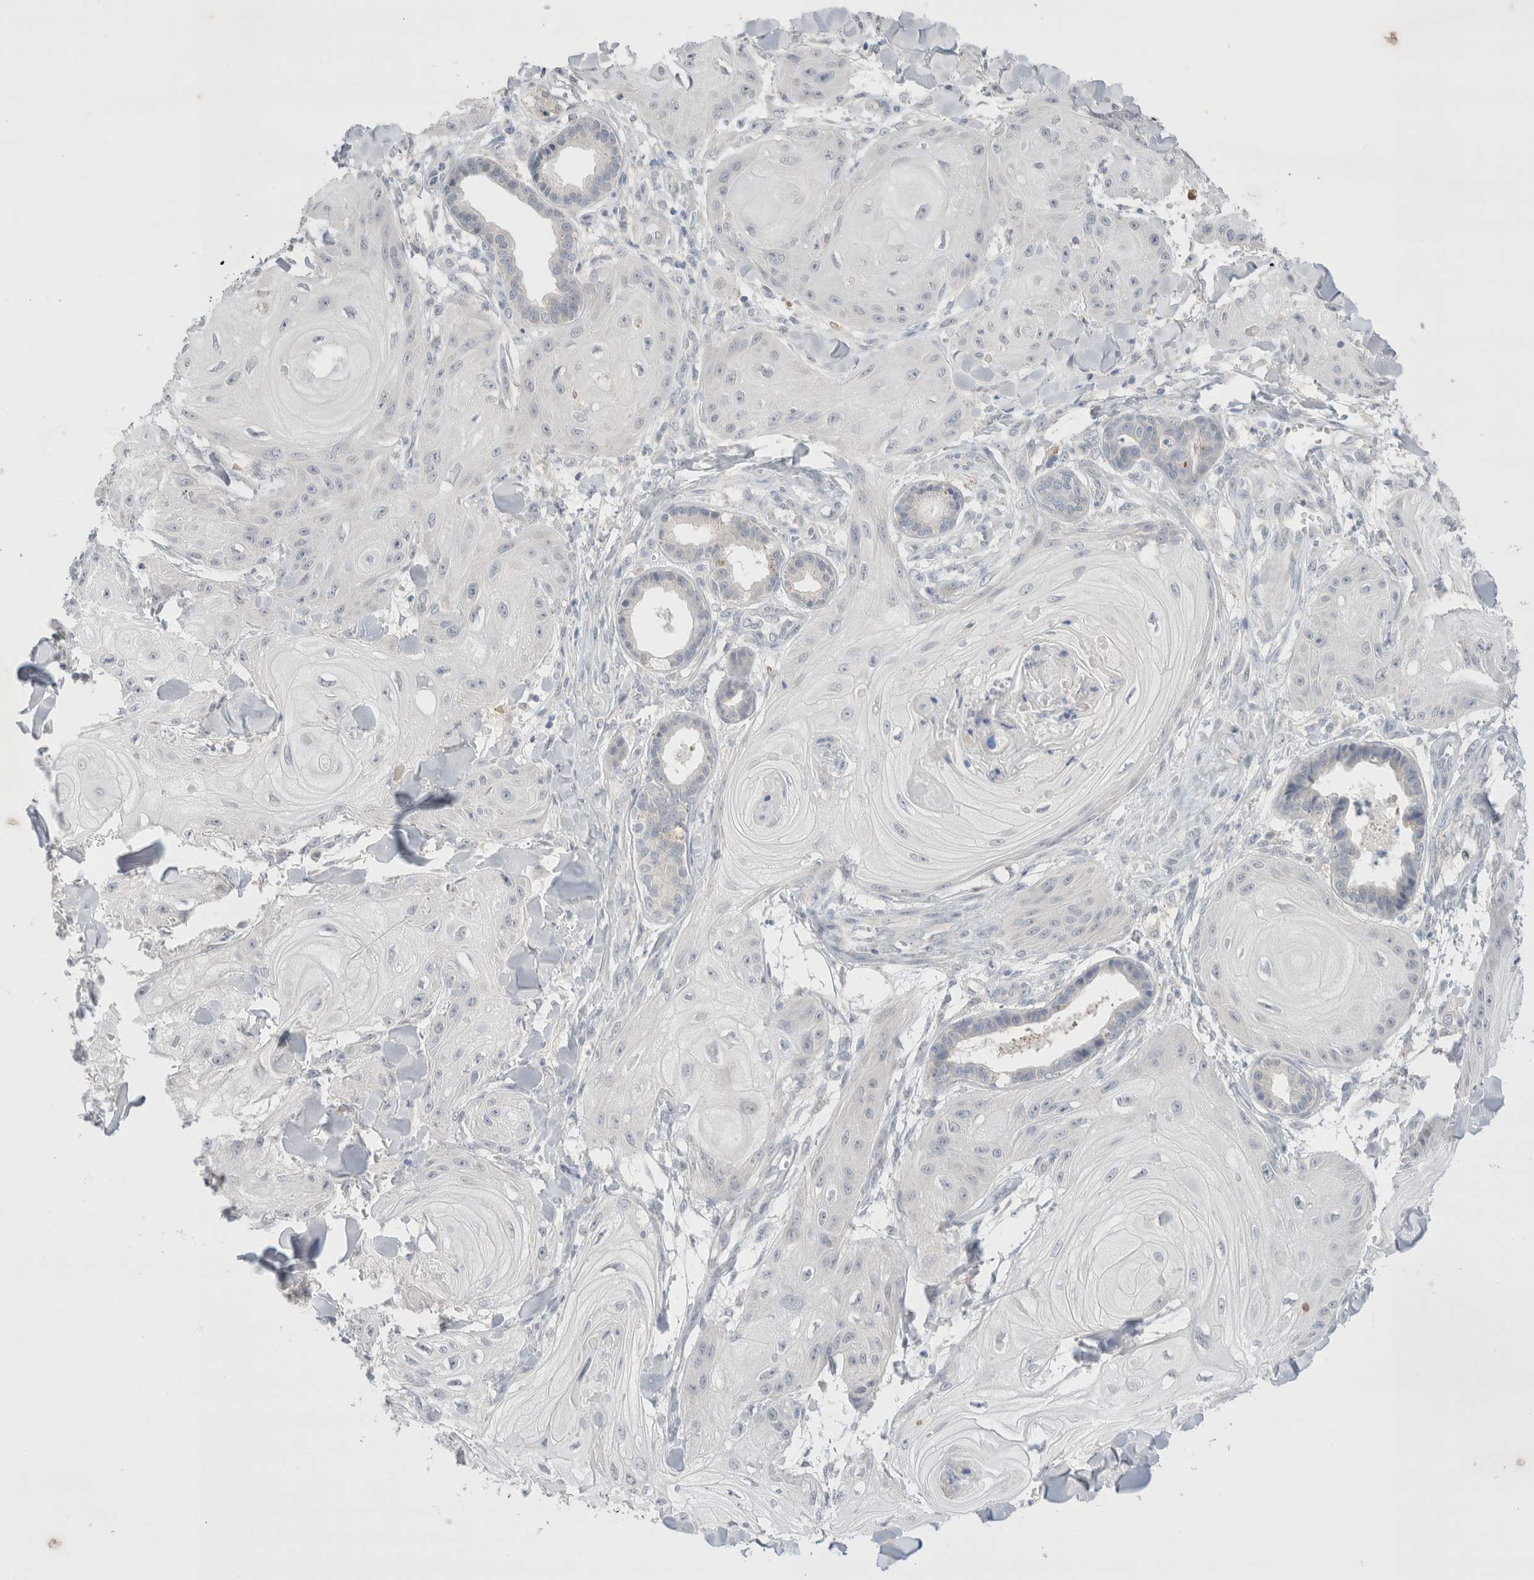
{"staining": {"intensity": "negative", "quantity": "none", "location": "none"}, "tissue": "skin cancer", "cell_type": "Tumor cells", "image_type": "cancer", "snomed": [{"axis": "morphology", "description": "Squamous cell carcinoma, NOS"}, {"axis": "topography", "description": "Skin"}], "caption": "An immunohistochemistry (IHC) photomicrograph of skin cancer (squamous cell carcinoma) is shown. There is no staining in tumor cells of skin cancer (squamous cell carcinoma). (Immunohistochemistry, brightfield microscopy, high magnification).", "gene": "SPATA20", "patient": {"sex": "male", "age": 74}}